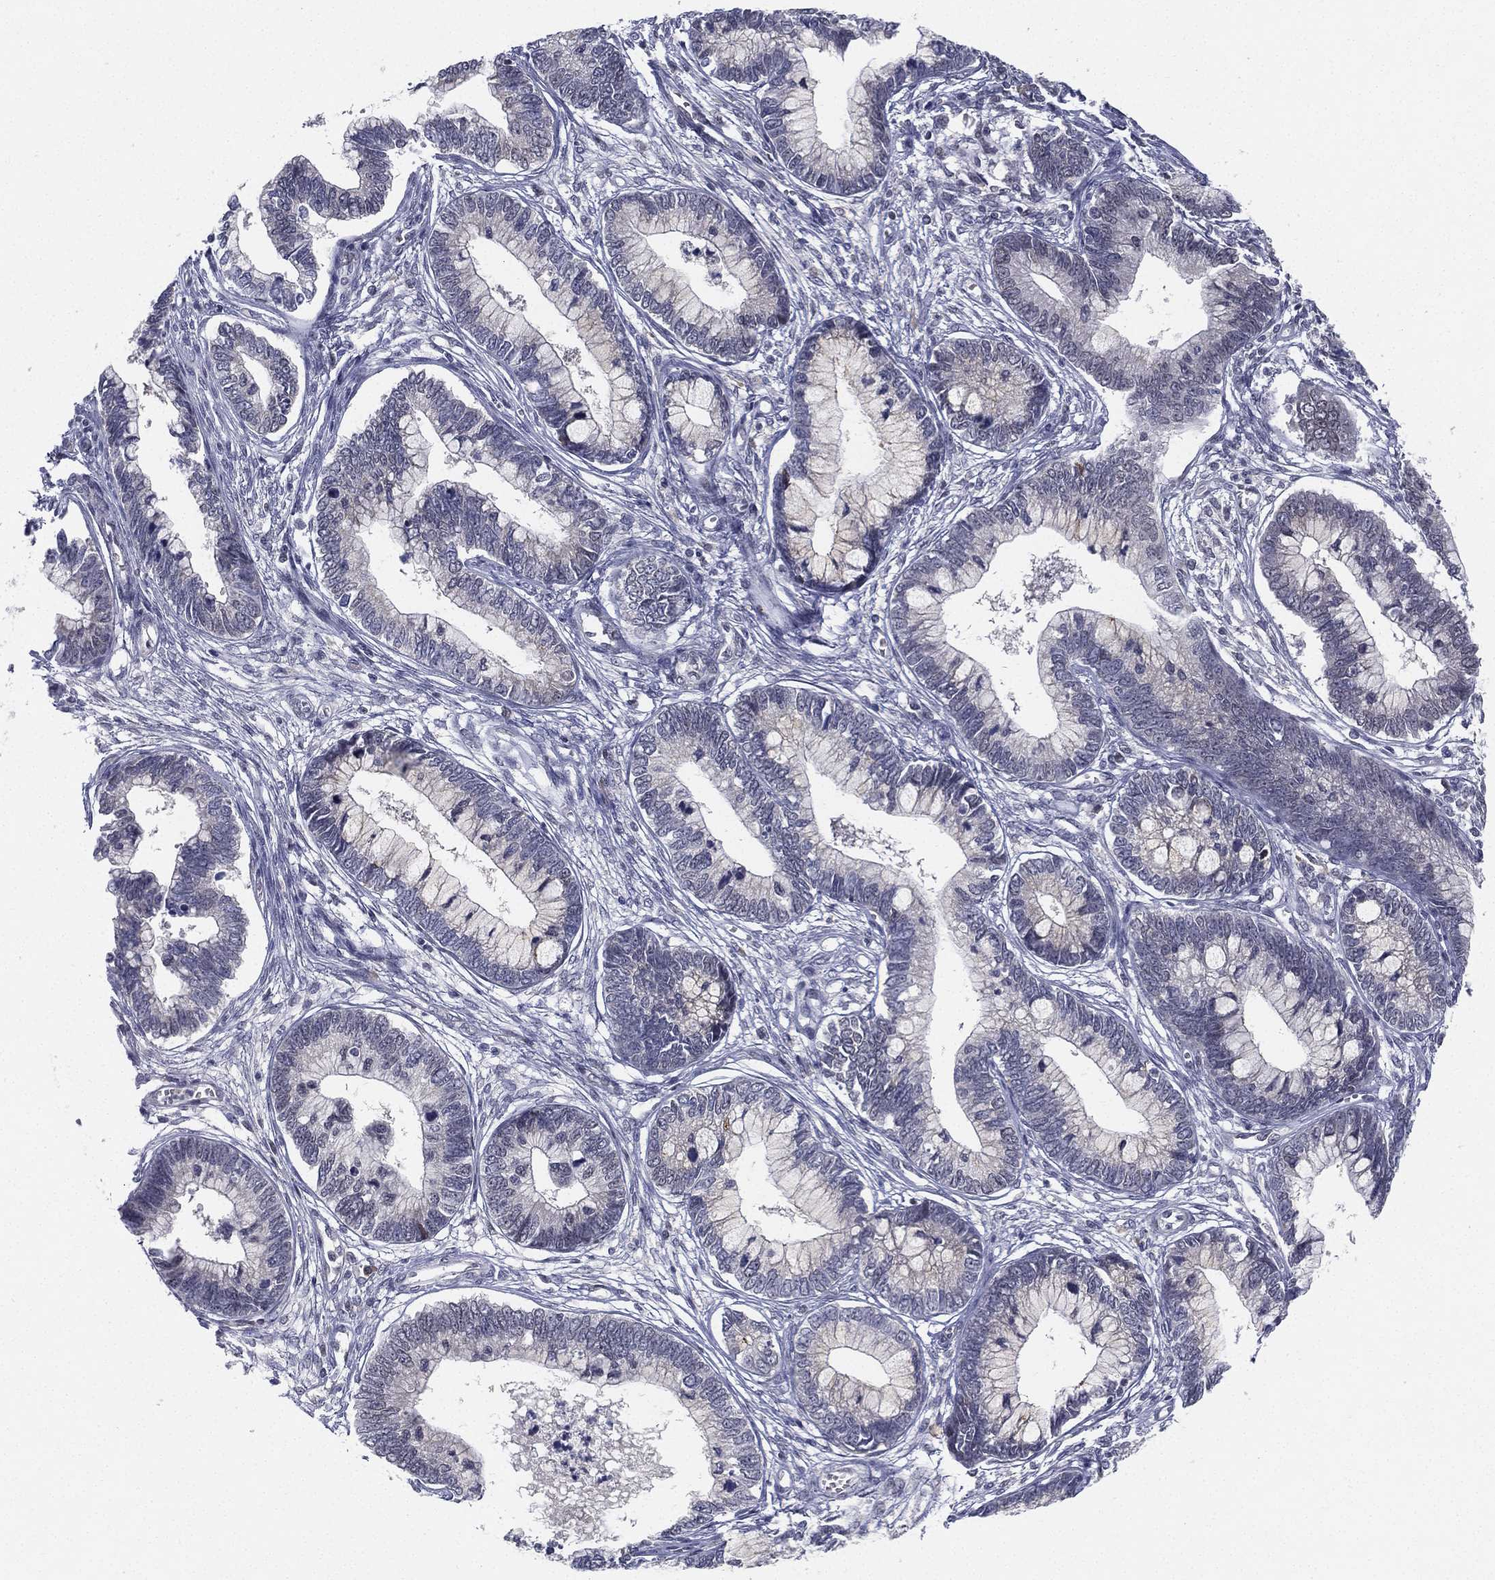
{"staining": {"intensity": "negative", "quantity": "none", "location": "none"}, "tissue": "cervical cancer", "cell_type": "Tumor cells", "image_type": "cancer", "snomed": [{"axis": "morphology", "description": "Adenocarcinoma, NOS"}, {"axis": "topography", "description": "Cervix"}], "caption": "An immunohistochemistry photomicrograph of cervical cancer (adenocarcinoma) is shown. There is no staining in tumor cells of cervical cancer (adenocarcinoma).", "gene": "MS4A8", "patient": {"sex": "female", "age": 44}}